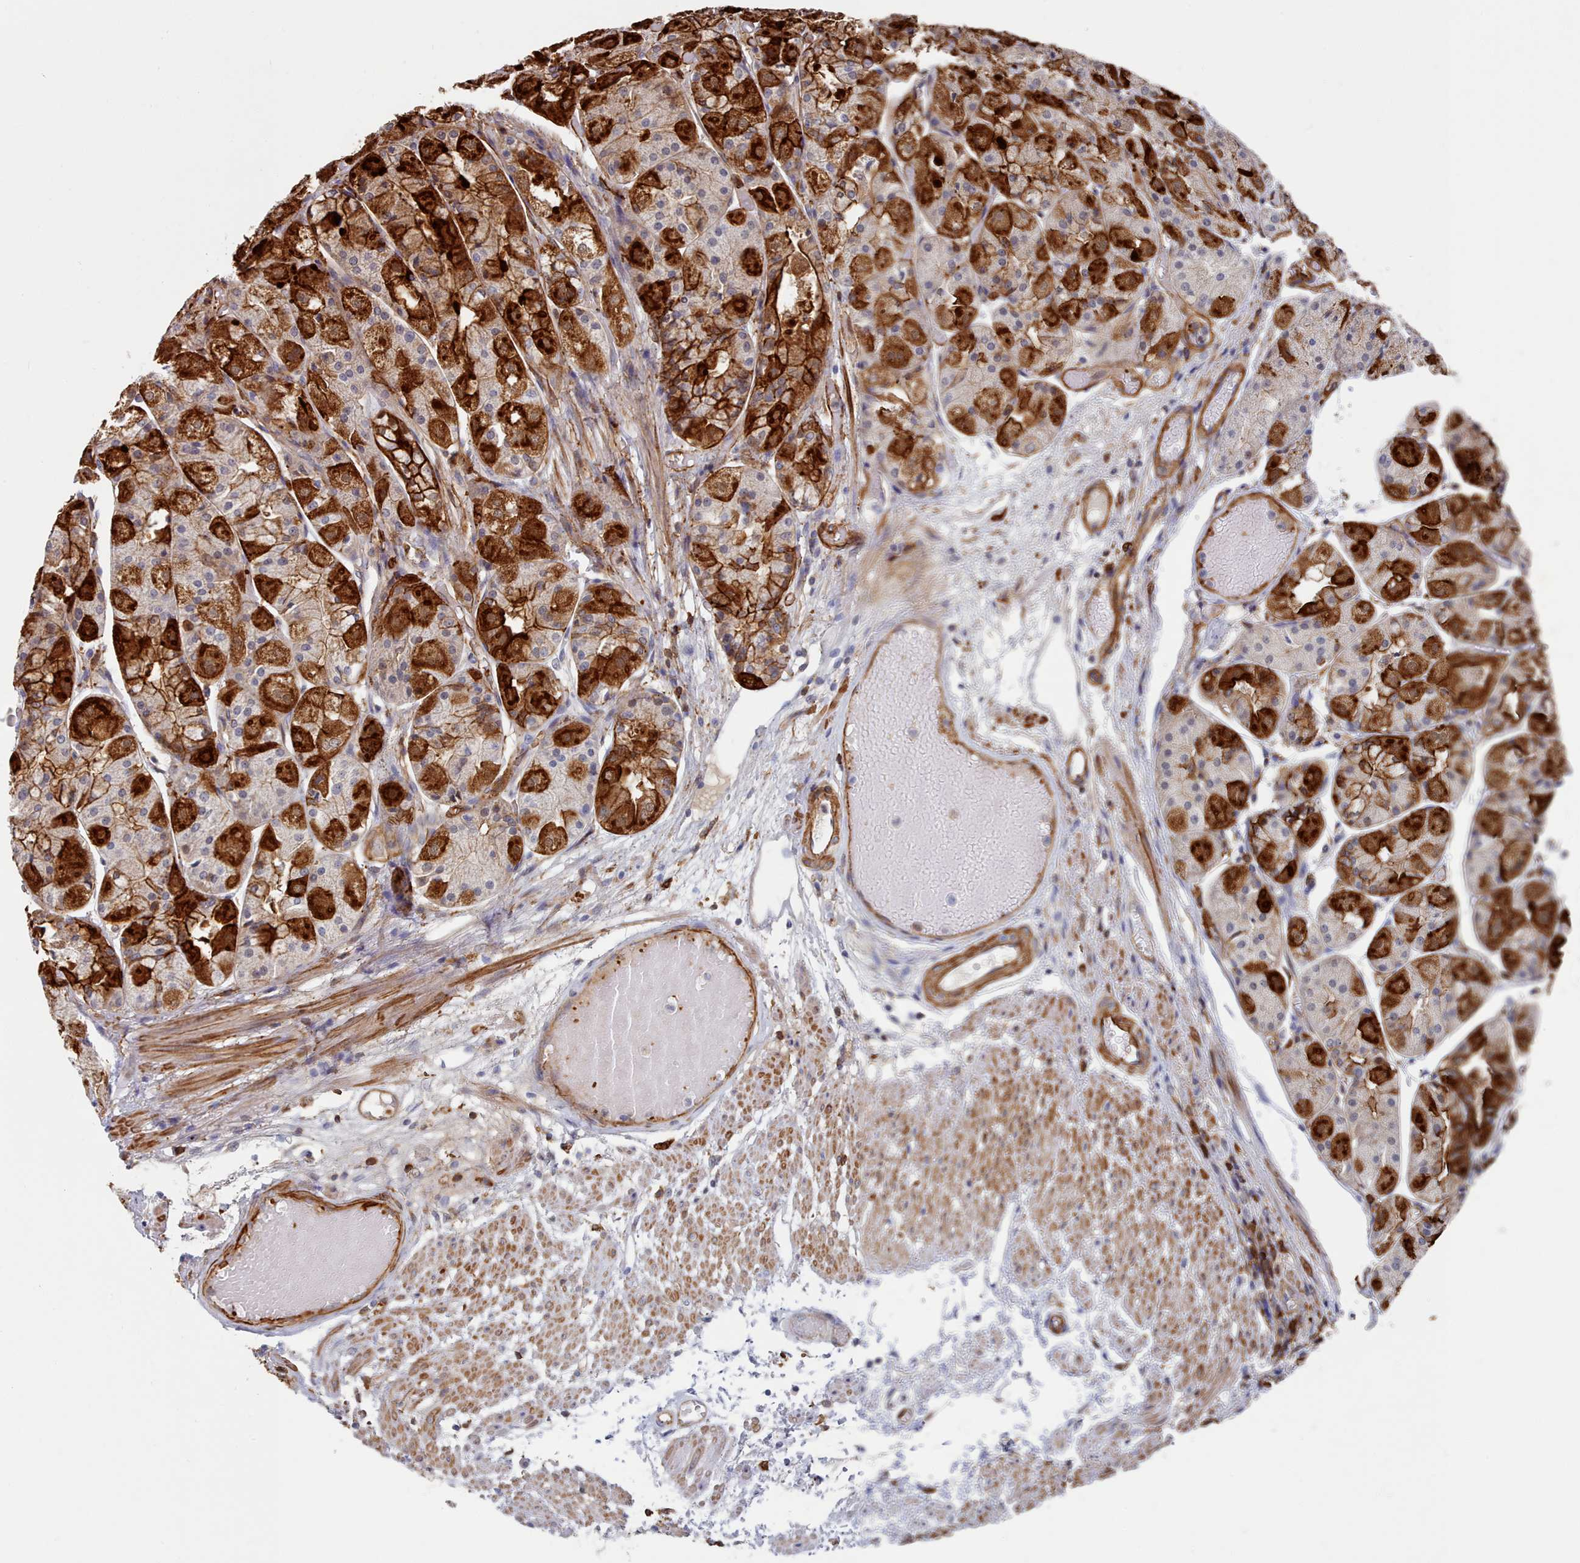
{"staining": {"intensity": "strong", "quantity": "25%-75%", "location": "cytoplasmic/membranous"}, "tissue": "stomach", "cell_type": "Glandular cells", "image_type": "normal", "snomed": [{"axis": "morphology", "description": "Normal tissue, NOS"}, {"axis": "topography", "description": "Stomach, upper"}], "caption": "Benign stomach reveals strong cytoplasmic/membranous staining in about 25%-75% of glandular cells.", "gene": "G6PC1", "patient": {"sex": "male", "age": 72}}